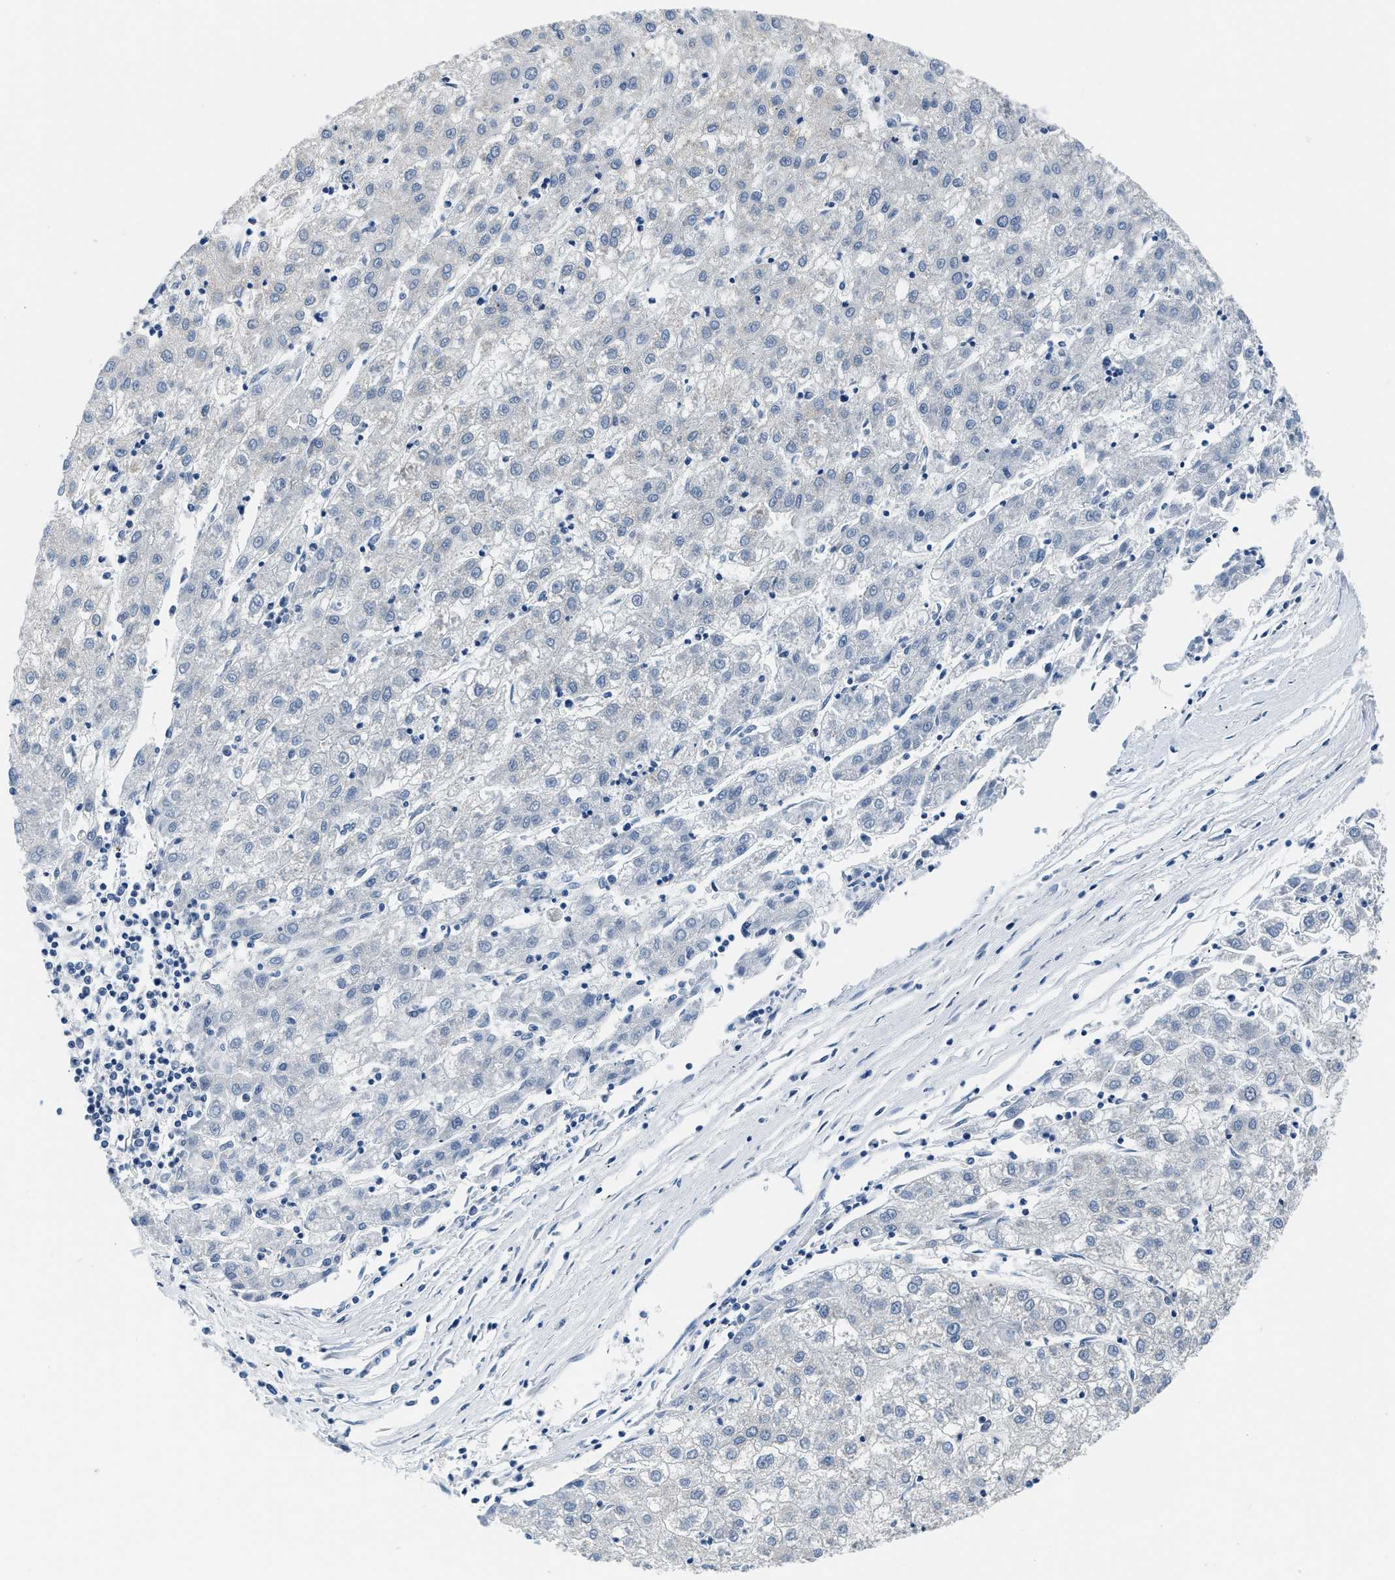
{"staining": {"intensity": "negative", "quantity": "none", "location": "none"}, "tissue": "liver cancer", "cell_type": "Tumor cells", "image_type": "cancer", "snomed": [{"axis": "morphology", "description": "Carcinoma, Hepatocellular, NOS"}, {"axis": "topography", "description": "Liver"}], "caption": "IHC micrograph of human liver hepatocellular carcinoma stained for a protein (brown), which reveals no positivity in tumor cells.", "gene": "SMAD4", "patient": {"sex": "male", "age": 72}}